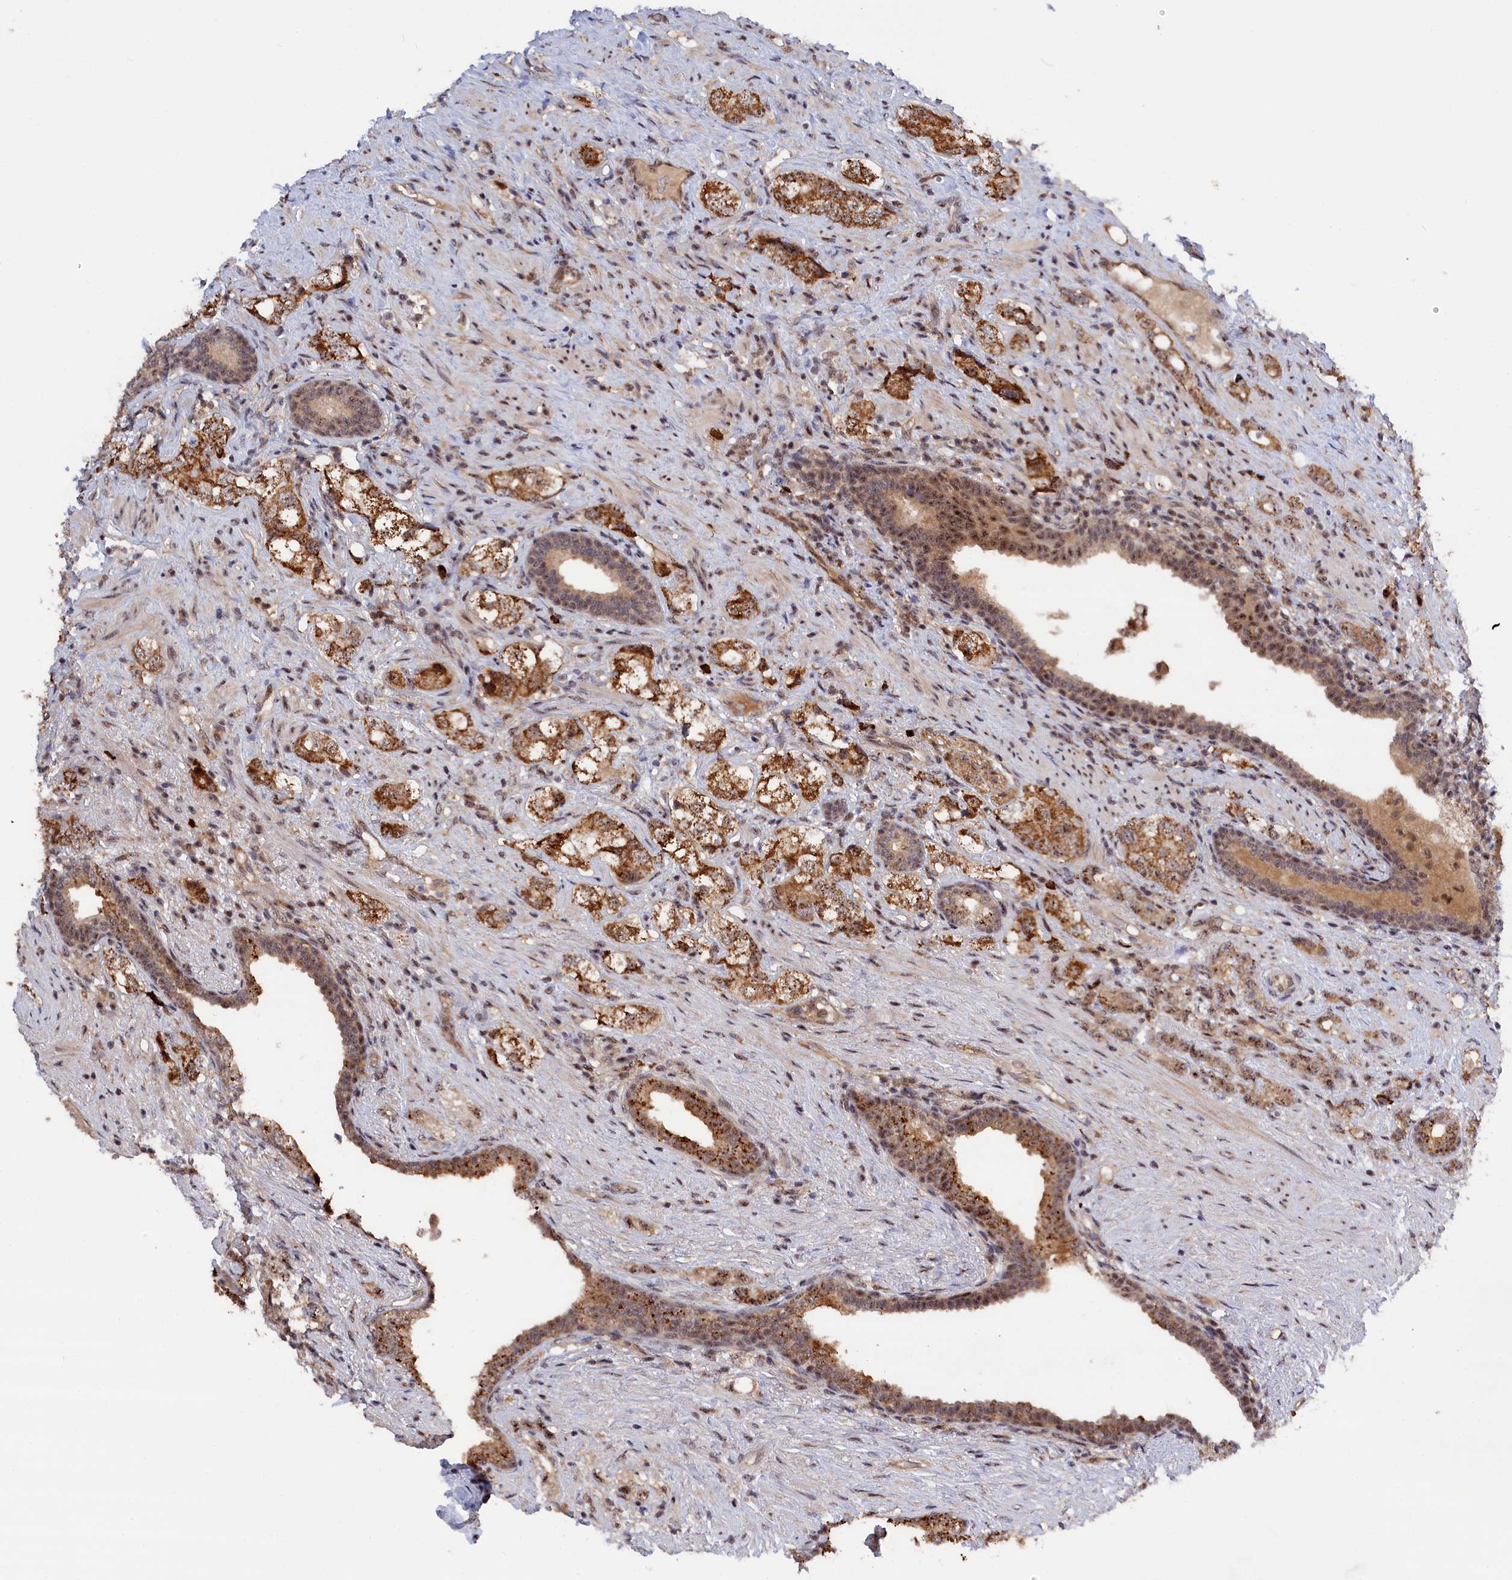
{"staining": {"intensity": "moderate", "quantity": ">75%", "location": "cytoplasmic/membranous,nuclear"}, "tissue": "prostate cancer", "cell_type": "Tumor cells", "image_type": "cancer", "snomed": [{"axis": "morphology", "description": "Adenocarcinoma, High grade"}, {"axis": "topography", "description": "Prostate"}], "caption": "Prostate cancer stained for a protein (brown) exhibits moderate cytoplasmic/membranous and nuclear positive expression in approximately >75% of tumor cells.", "gene": "TAB1", "patient": {"sex": "male", "age": 63}}